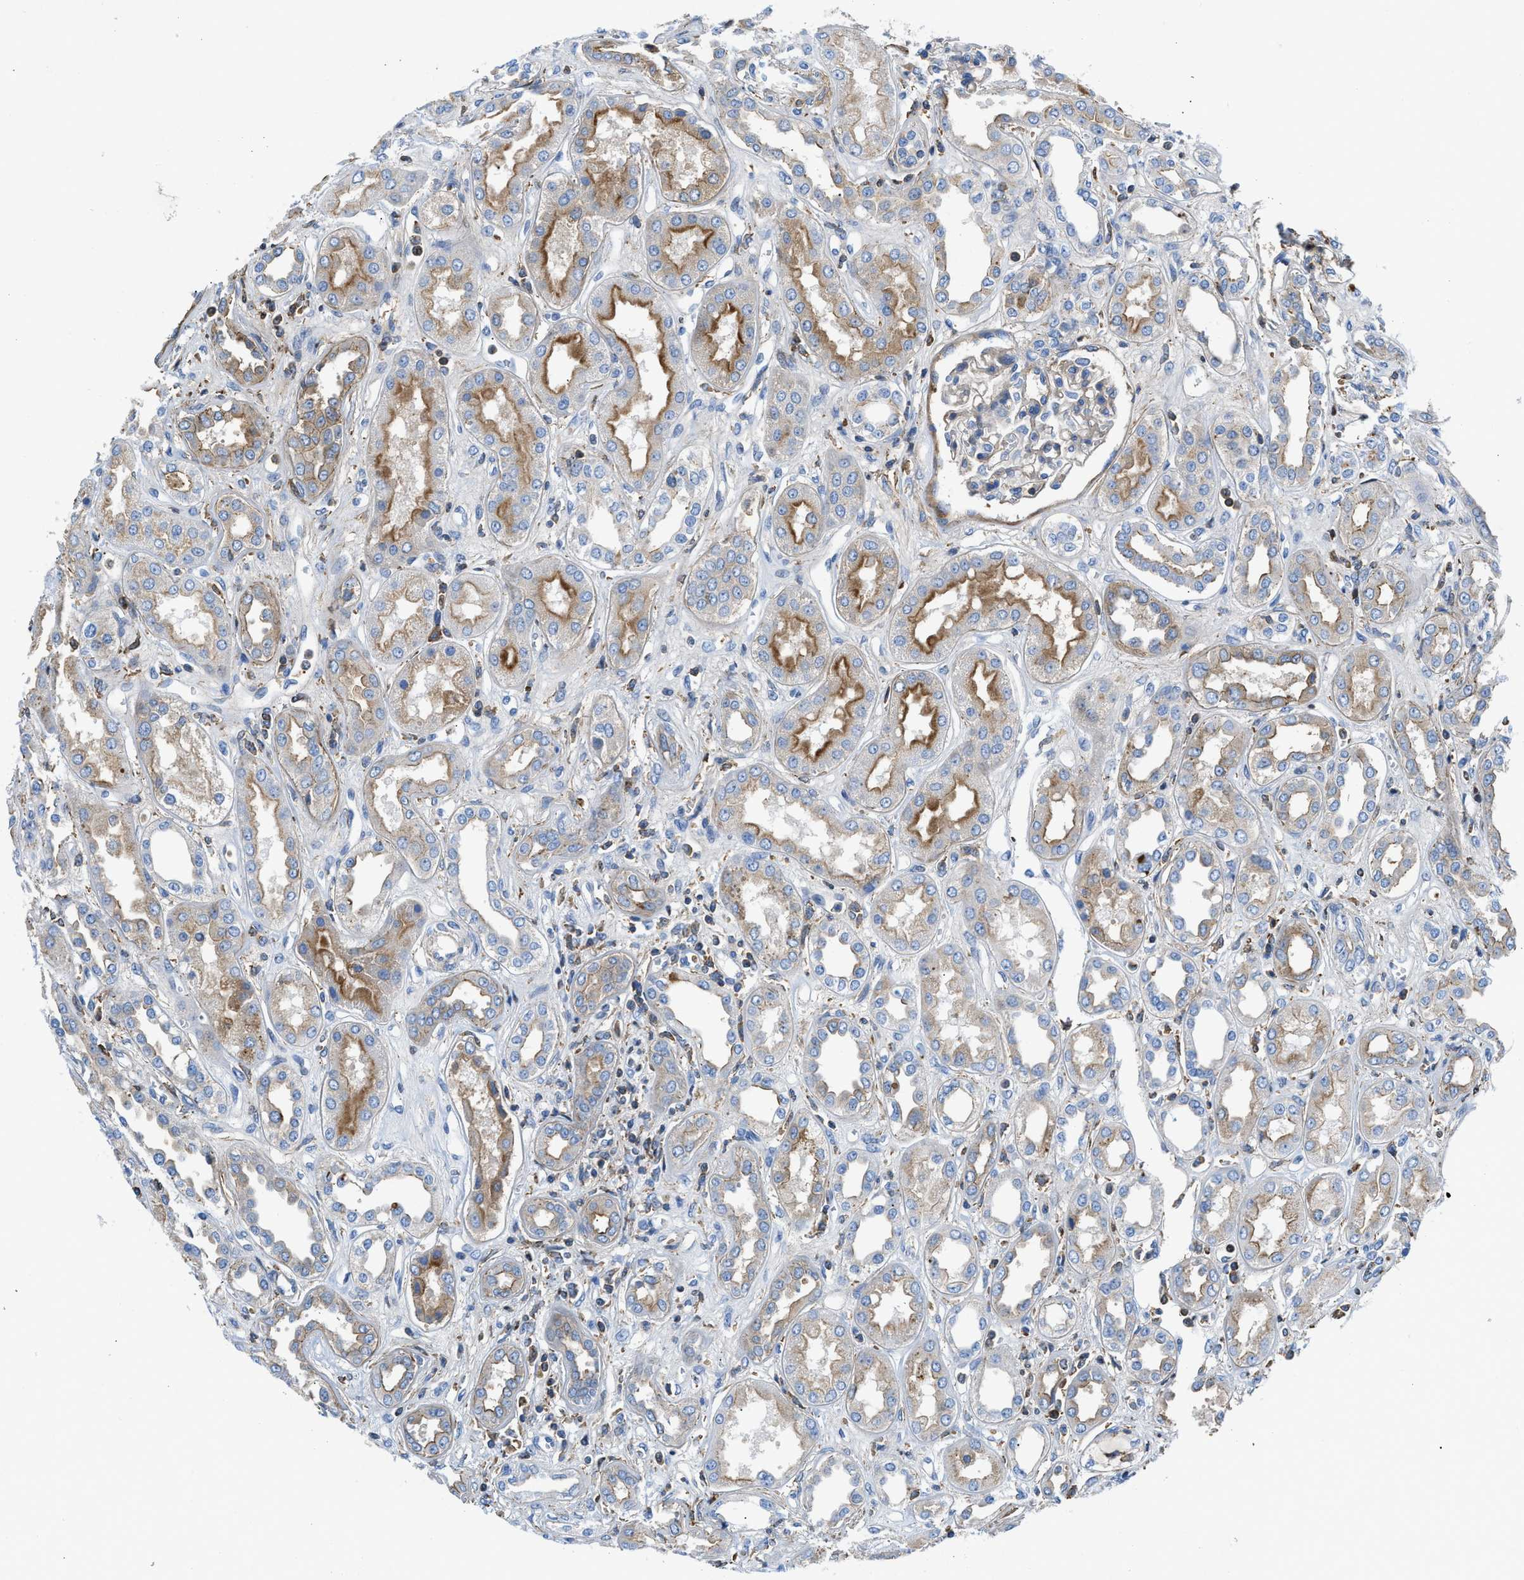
{"staining": {"intensity": "weak", "quantity": "<25%", "location": "cytoplasmic/membranous"}, "tissue": "kidney", "cell_type": "Cells in glomeruli", "image_type": "normal", "snomed": [{"axis": "morphology", "description": "Normal tissue, NOS"}, {"axis": "topography", "description": "Kidney"}], "caption": "DAB (3,3'-diaminobenzidine) immunohistochemical staining of normal kidney reveals no significant expression in cells in glomeruli. Nuclei are stained in blue.", "gene": "ATP6V0D1", "patient": {"sex": "male", "age": 59}}